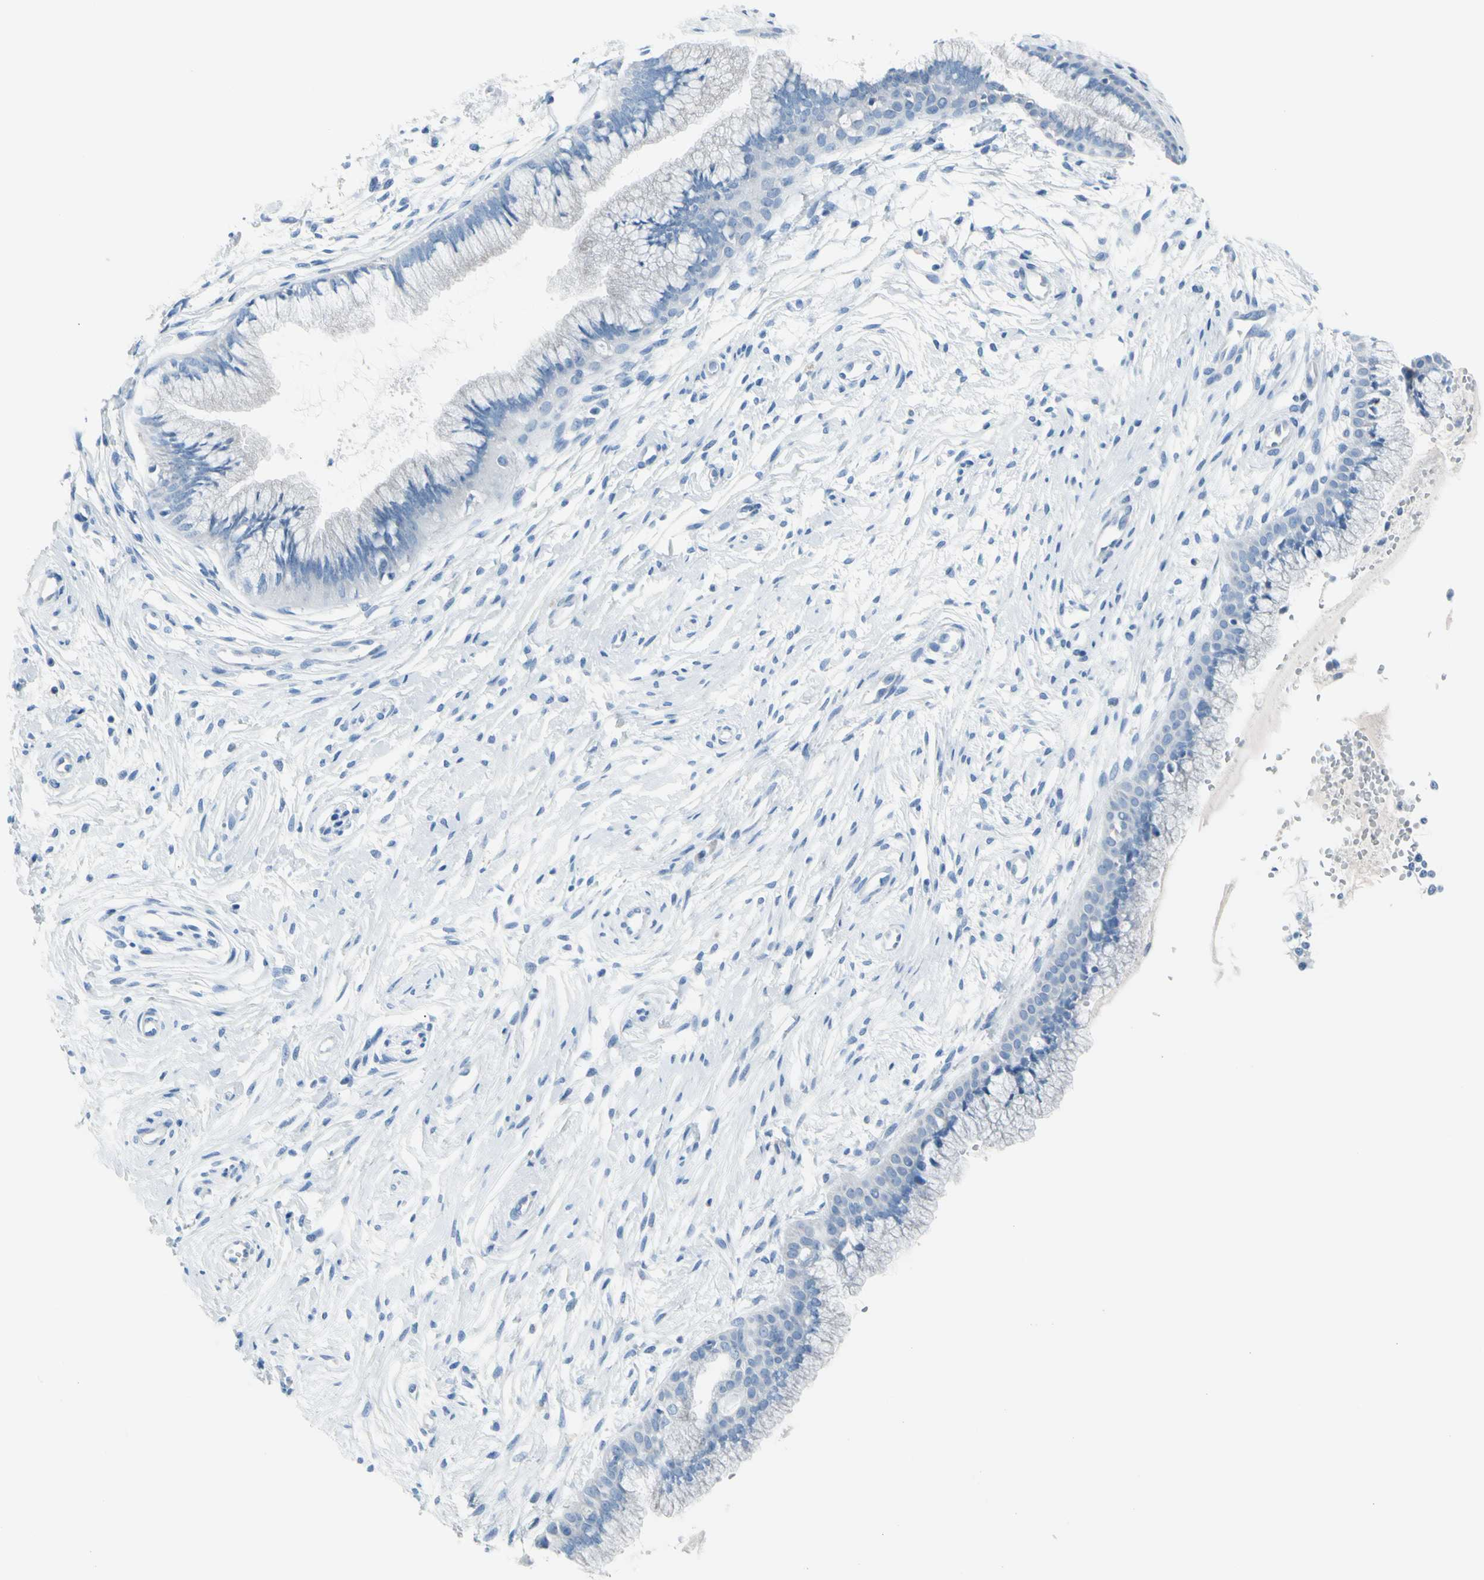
{"staining": {"intensity": "negative", "quantity": "none", "location": "none"}, "tissue": "cervix", "cell_type": "Glandular cells", "image_type": "normal", "snomed": [{"axis": "morphology", "description": "Normal tissue, NOS"}, {"axis": "topography", "description": "Cervix"}], "caption": "Protein analysis of benign cervix displays no significant positivity in glandular cells. (DAB (3,3'-diaminobenzidine) immunohistochemistry (IHC) with hematoxylin counter stain).", "gene": "TPO", "patient": {"sex": "female", "age": 39}}